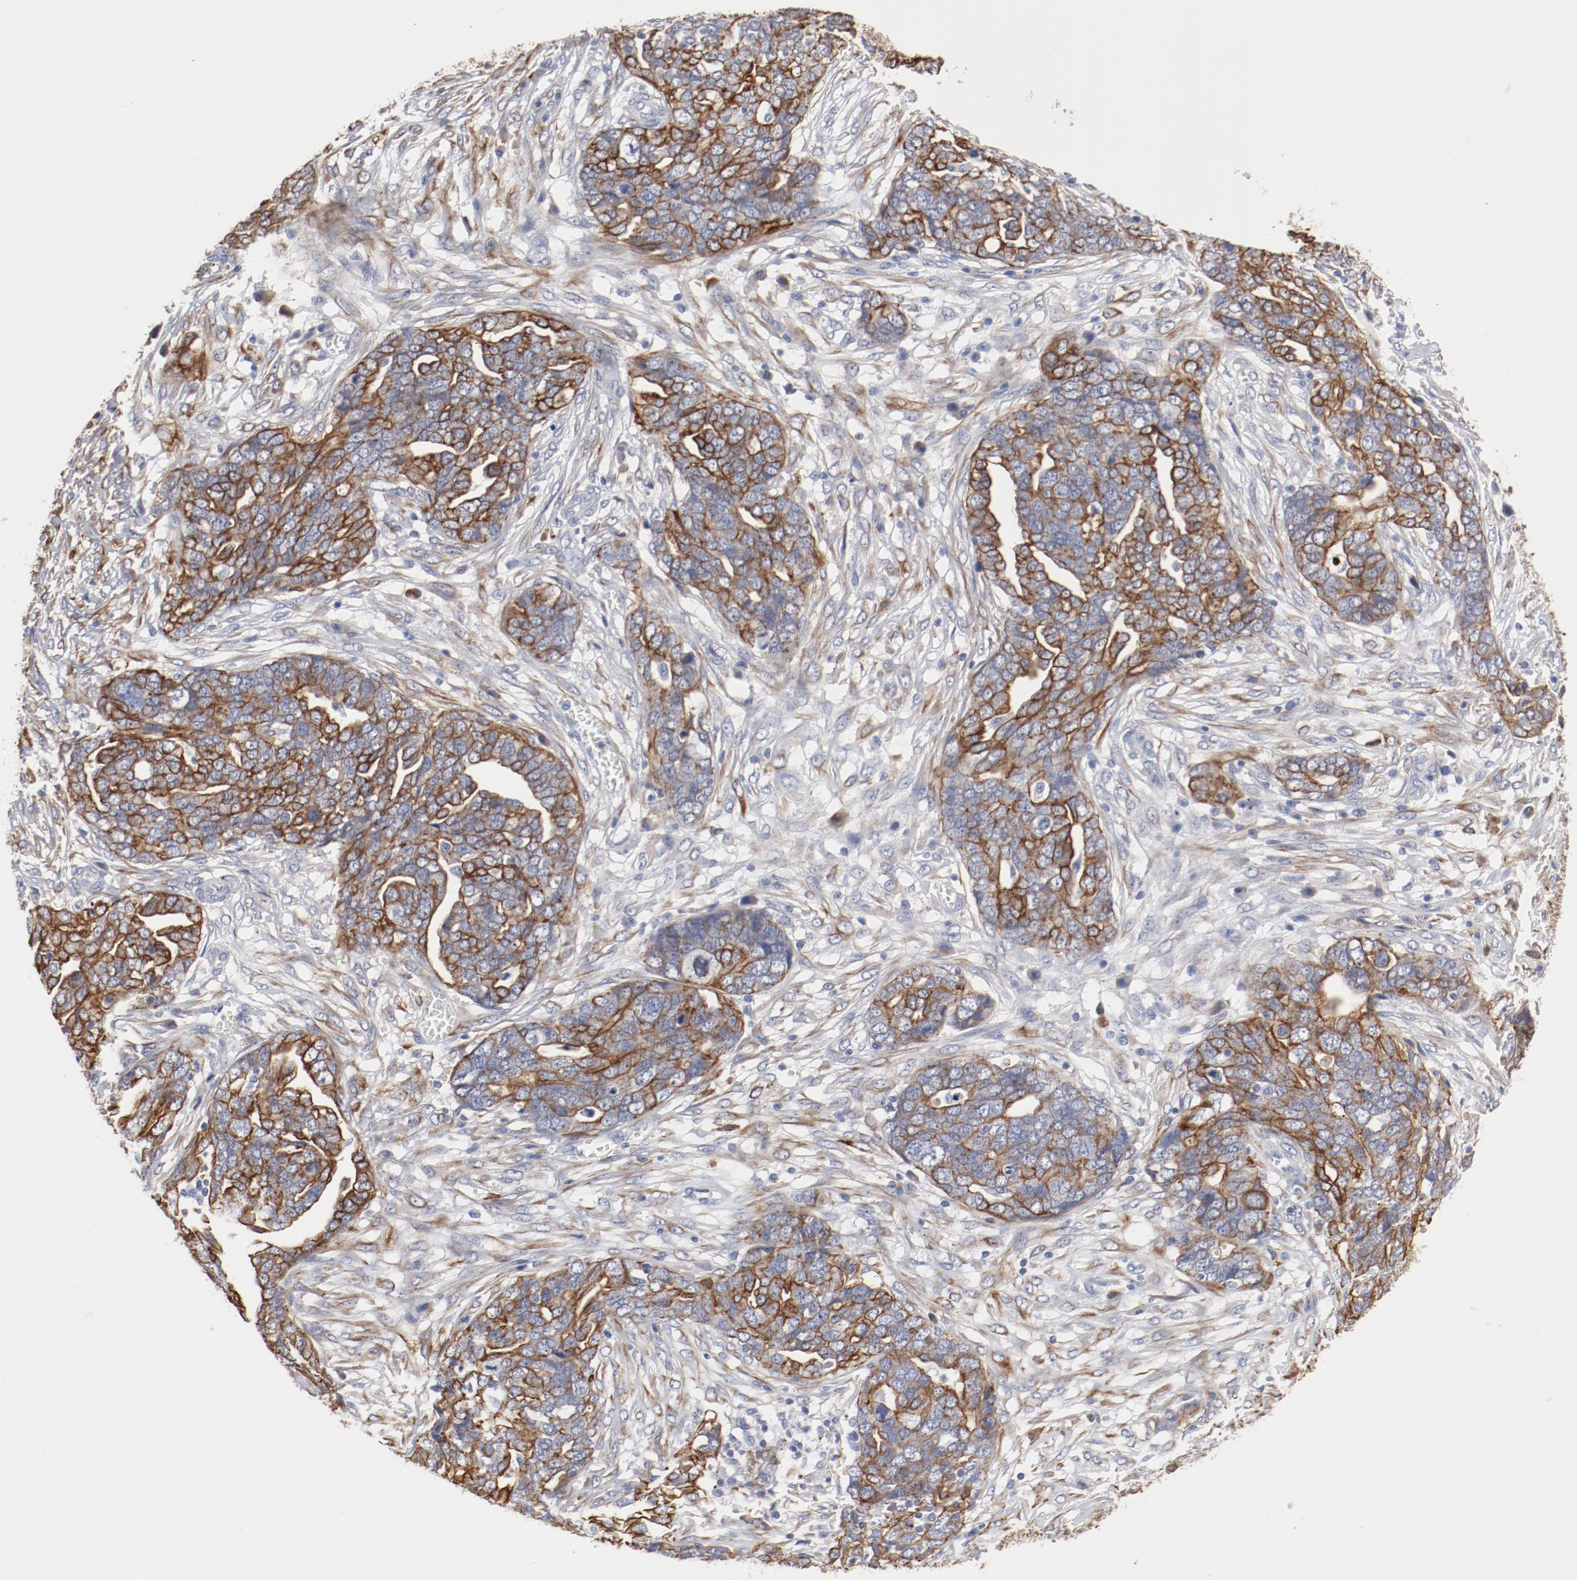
{"staining": {"intensity": "strong", "quantity": ">75%", "location": "cytoplasmic/membranous"}, "tissue": "ovarian cancer", "cell_type": "Tumor cells", "image_type": "cancer", "snomed": [{"axis": "morphology", "description": "Normal tissue, NOS"}, {"axis": "morphology", "description": "Cystadenocarcinoma, serous, NOS"}, {"axis": "topography", "description": "Fallopian tube"}, {"axis": "topography", "description": "Ovary"}], "caption": "There is high levels of strong cytoplasmic/membranous expression in tumor cells of ovarian serous cystadenocarcinoma, as demonstrated by immunohistochemical staining (brown color).", "gene": "TSPAN6", "patient": {"sex": "female", "age": 56}}